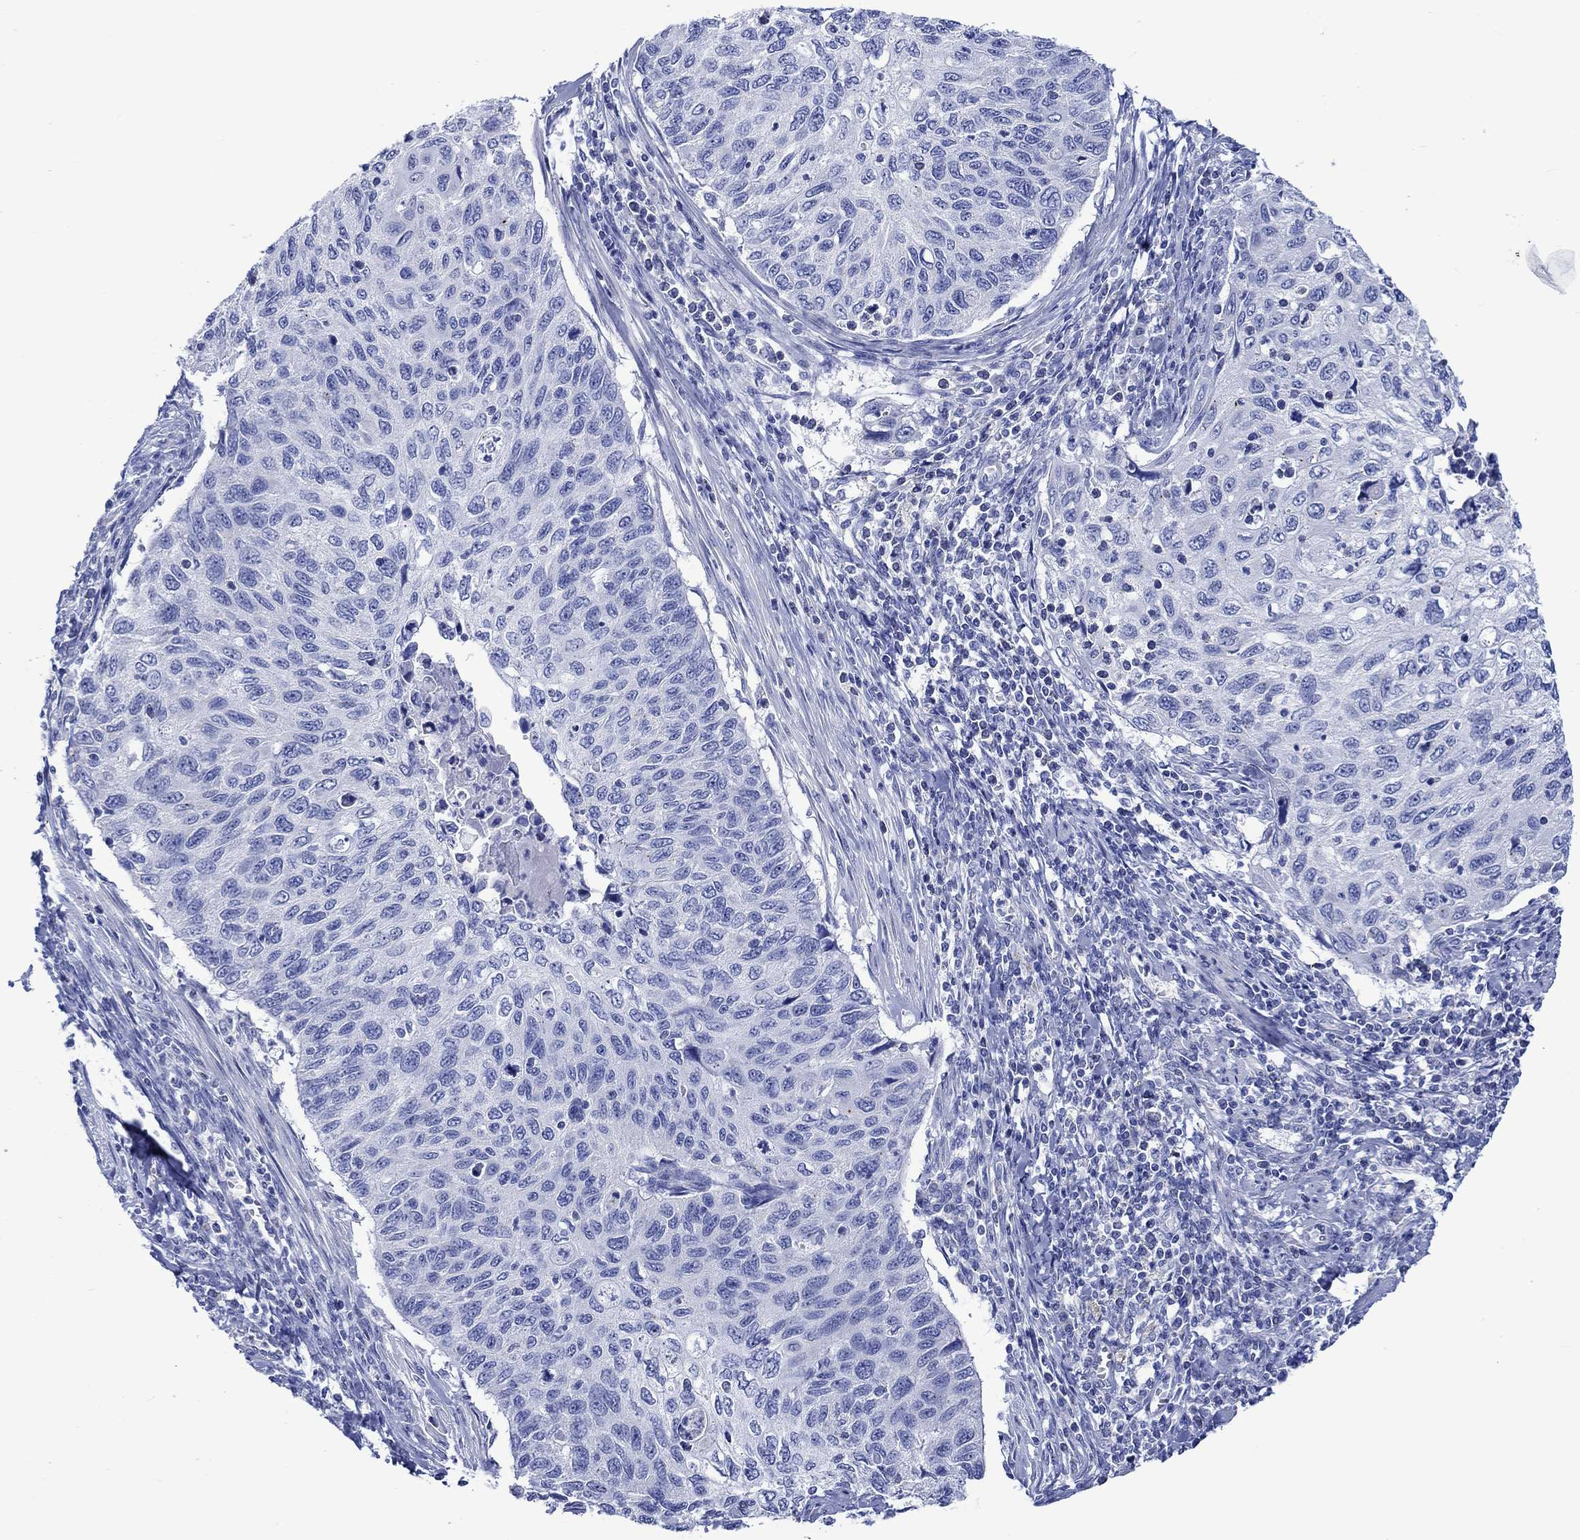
{"staining": {"intensity": "negative", "quantity": "none", "location": "none"}, "tissue": "cervical cancer", "cell_type": "Tumor cells", "image_type": "cancer", "snomed": [{"axis": "morphology", "description": "Squamous cell carcinoma, NOS"}, {"axis": "topography", "description": "Cervix"}], "caption": "Cervical cancer stained for a protein using immunohistochemistry (IHC) demonstrates no expression tumor cells.", "gene": "CPLX2", "patient": {"sex": "female", "age": 70}}